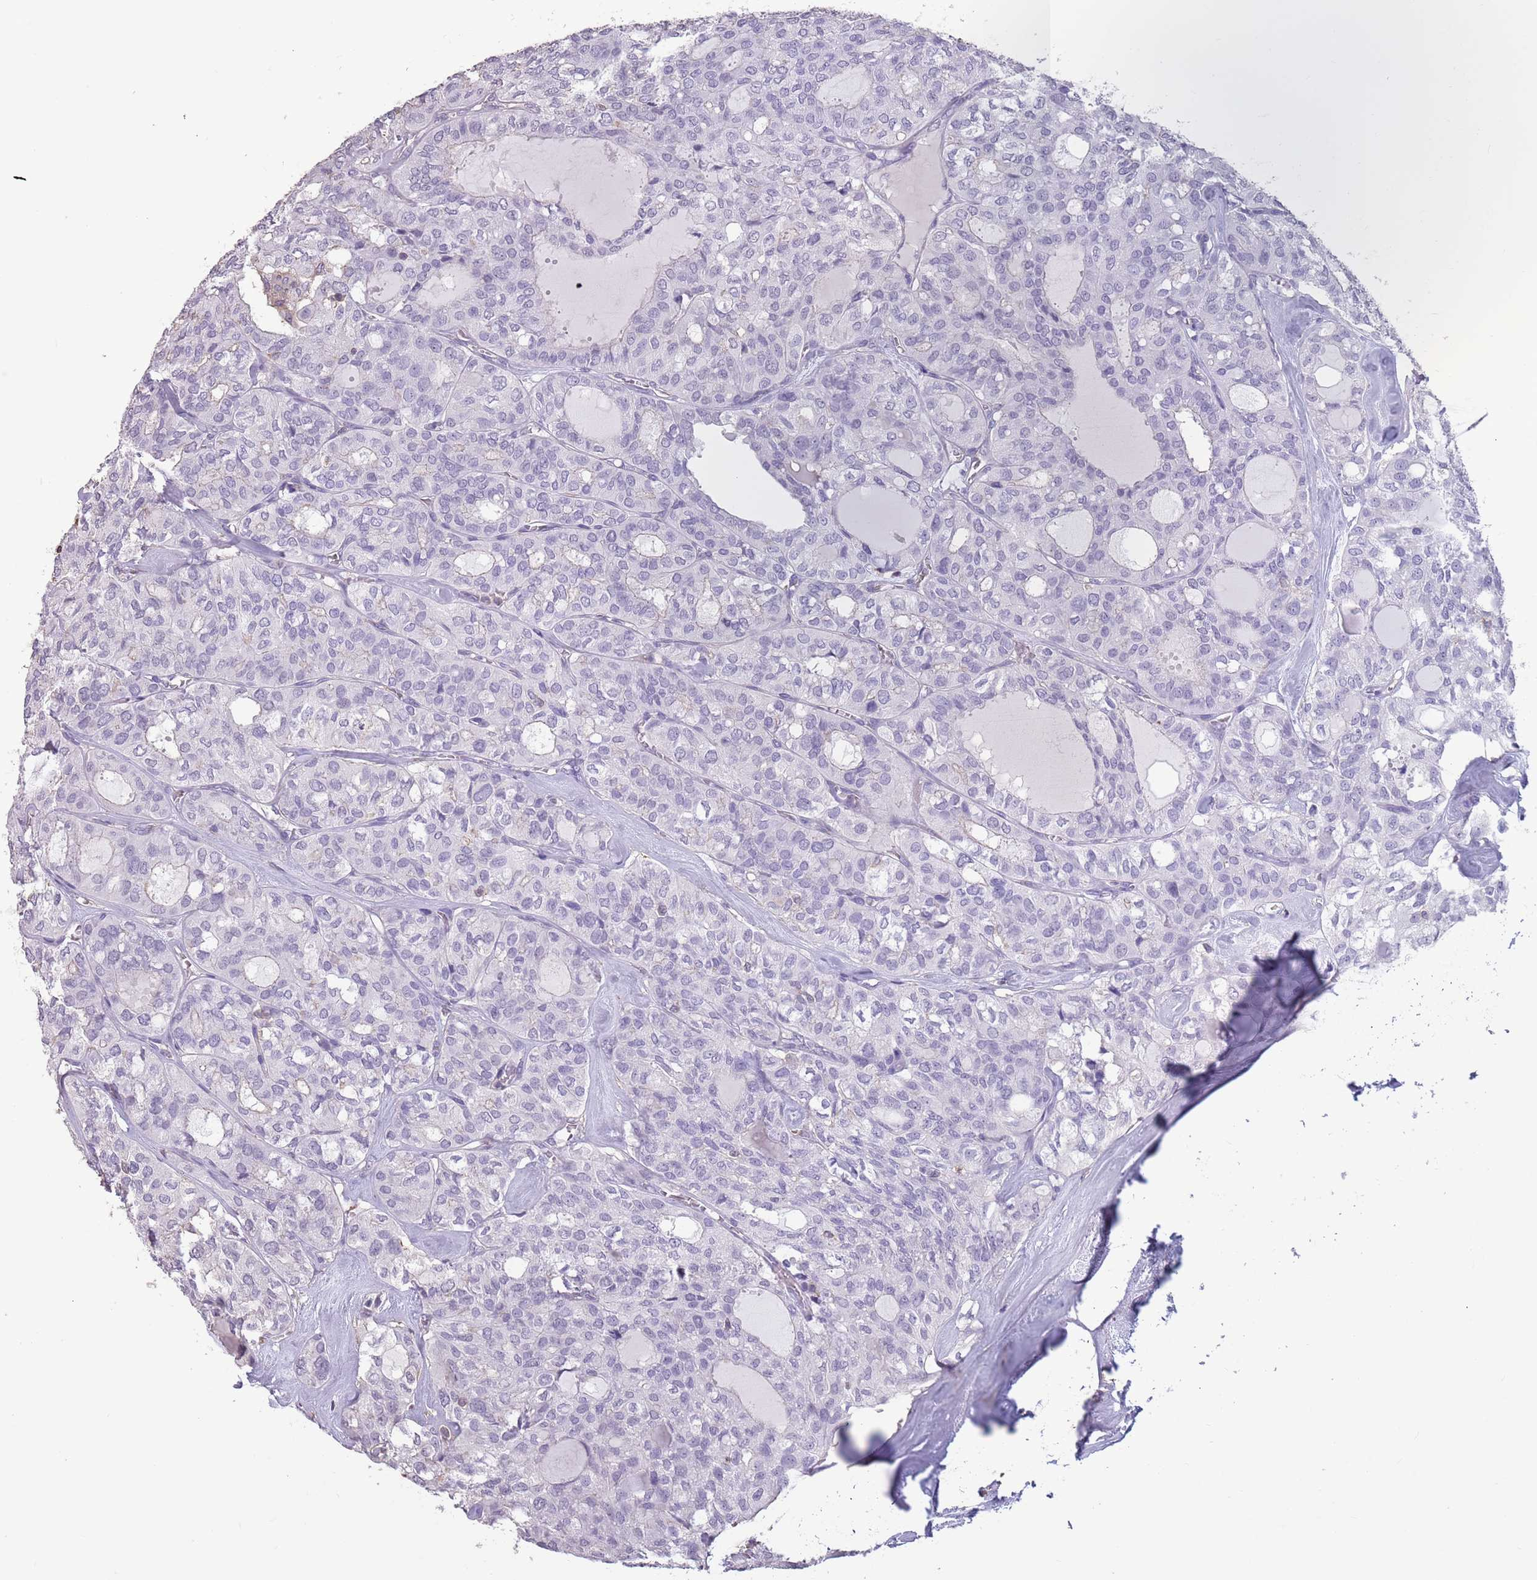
{"staining": {"intensity": "negative", "quantity": "none", "location": "none"}, "tissue": "thyroid cancer", "cell_type": "Tumor cells", "image_type": "cancer", "snomed": [{"axis": "morphology", "description": "Follicular adenoma carcinoma, NOS"}, {"axis": "topography", "description": "Thyroid gland"}], "caption": "Immunohistochemistry (IHC) photomicrograph of neoplastic tissue: human thyroid cancer stained with DAB (3,3'-diaminobenzidine) exhibits no significant protein staining in tumor cells.", "gene": "SUN5", "patient": {"sex": "male", "age": 75}}